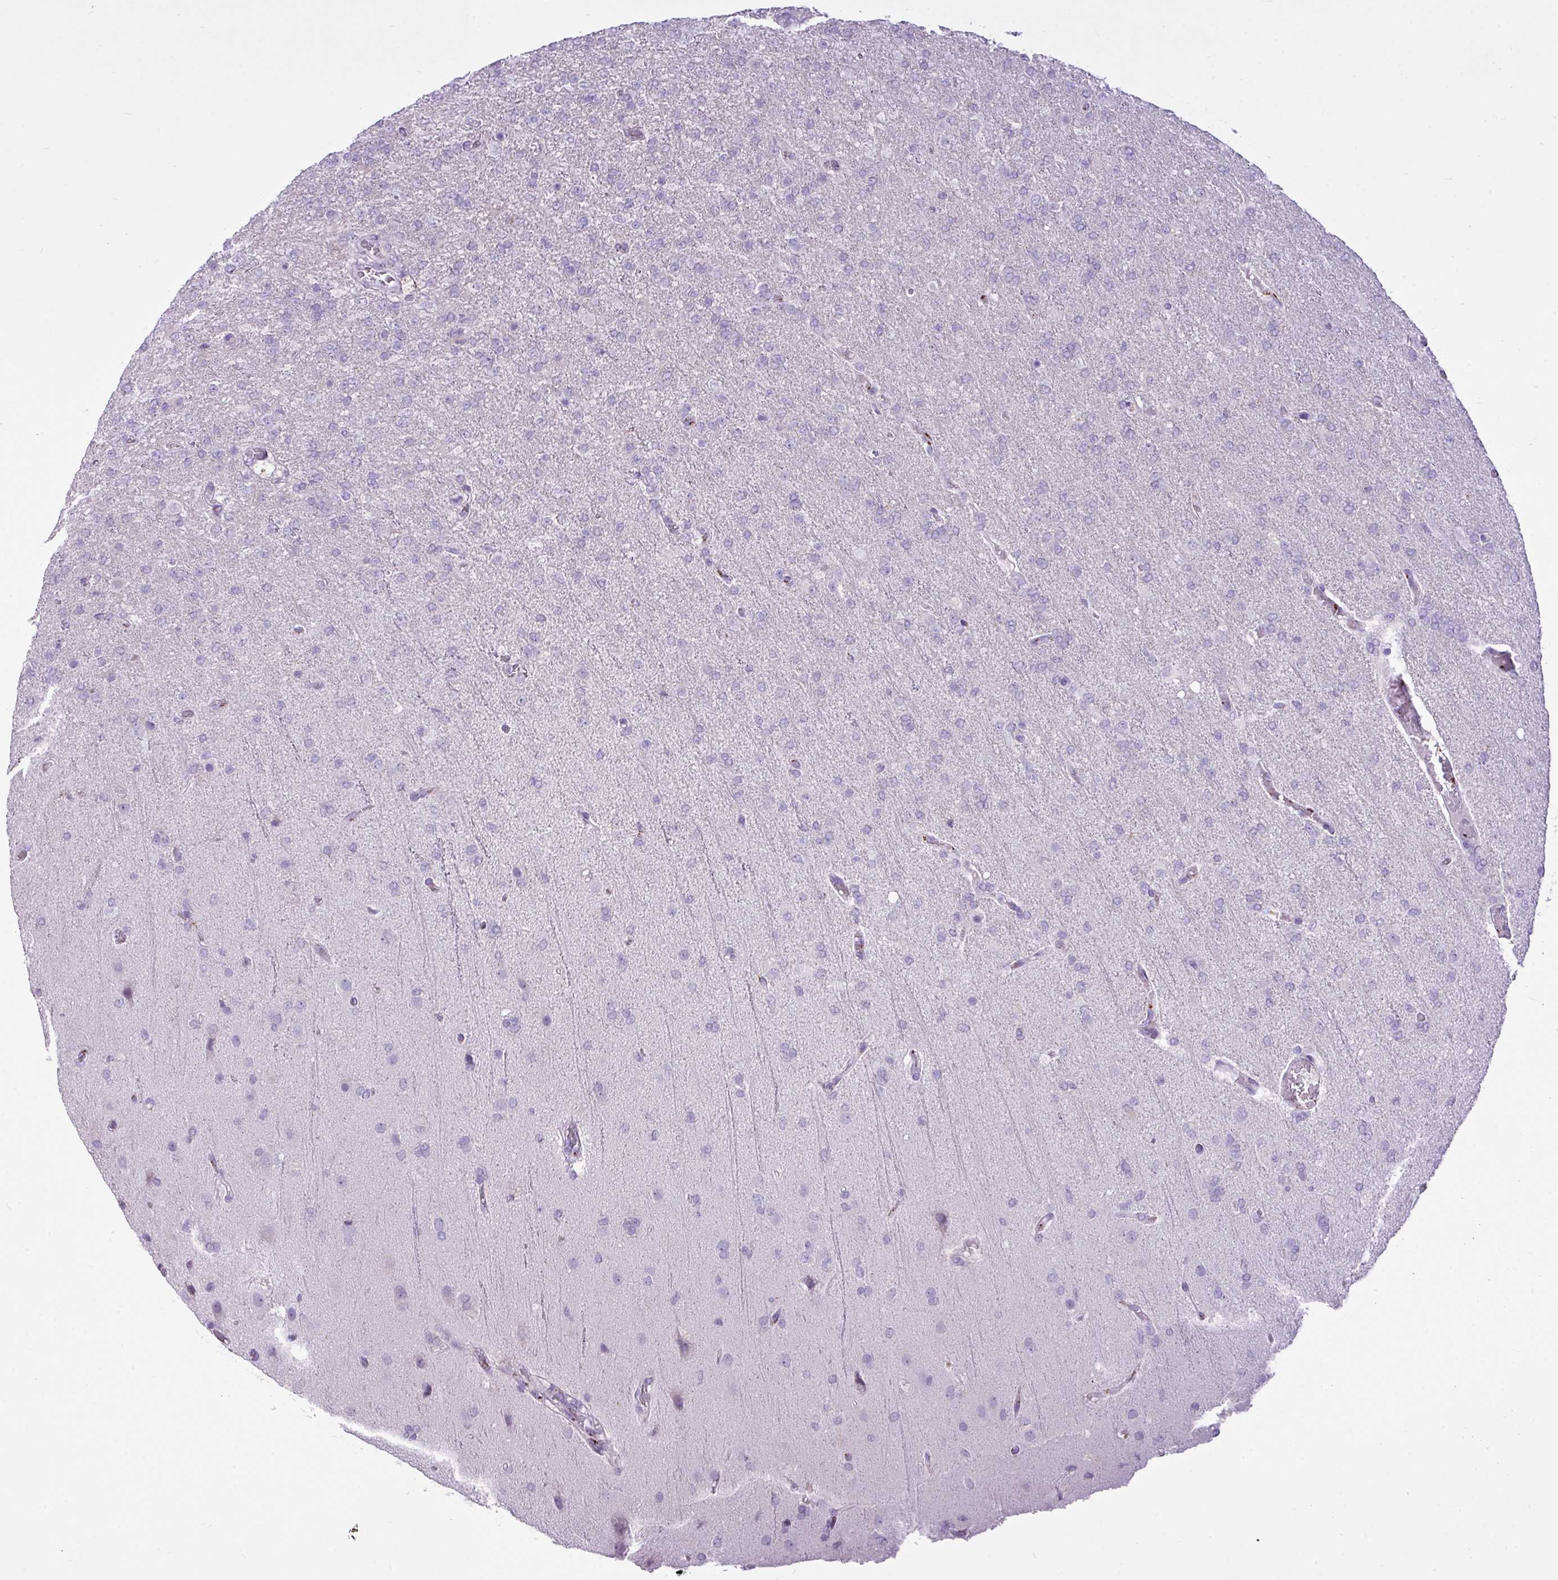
{"staining": {"intensity": "negative", "quantity": "none", "location": "none"}, "tissue": "glioma", "cell_type": "Tumor cells", "image_type": "cancer", "snomed": [{"axis": "morphology", "description": "Glioma, malignant, High grade"}, {"axis": "topography", "description": "Brain"}], "caption": "This is an IHC image of human glioma. There is no staining in tumor cells.", "gene": "FAM43A", "patient": {"sex": "female", "age": 74}}